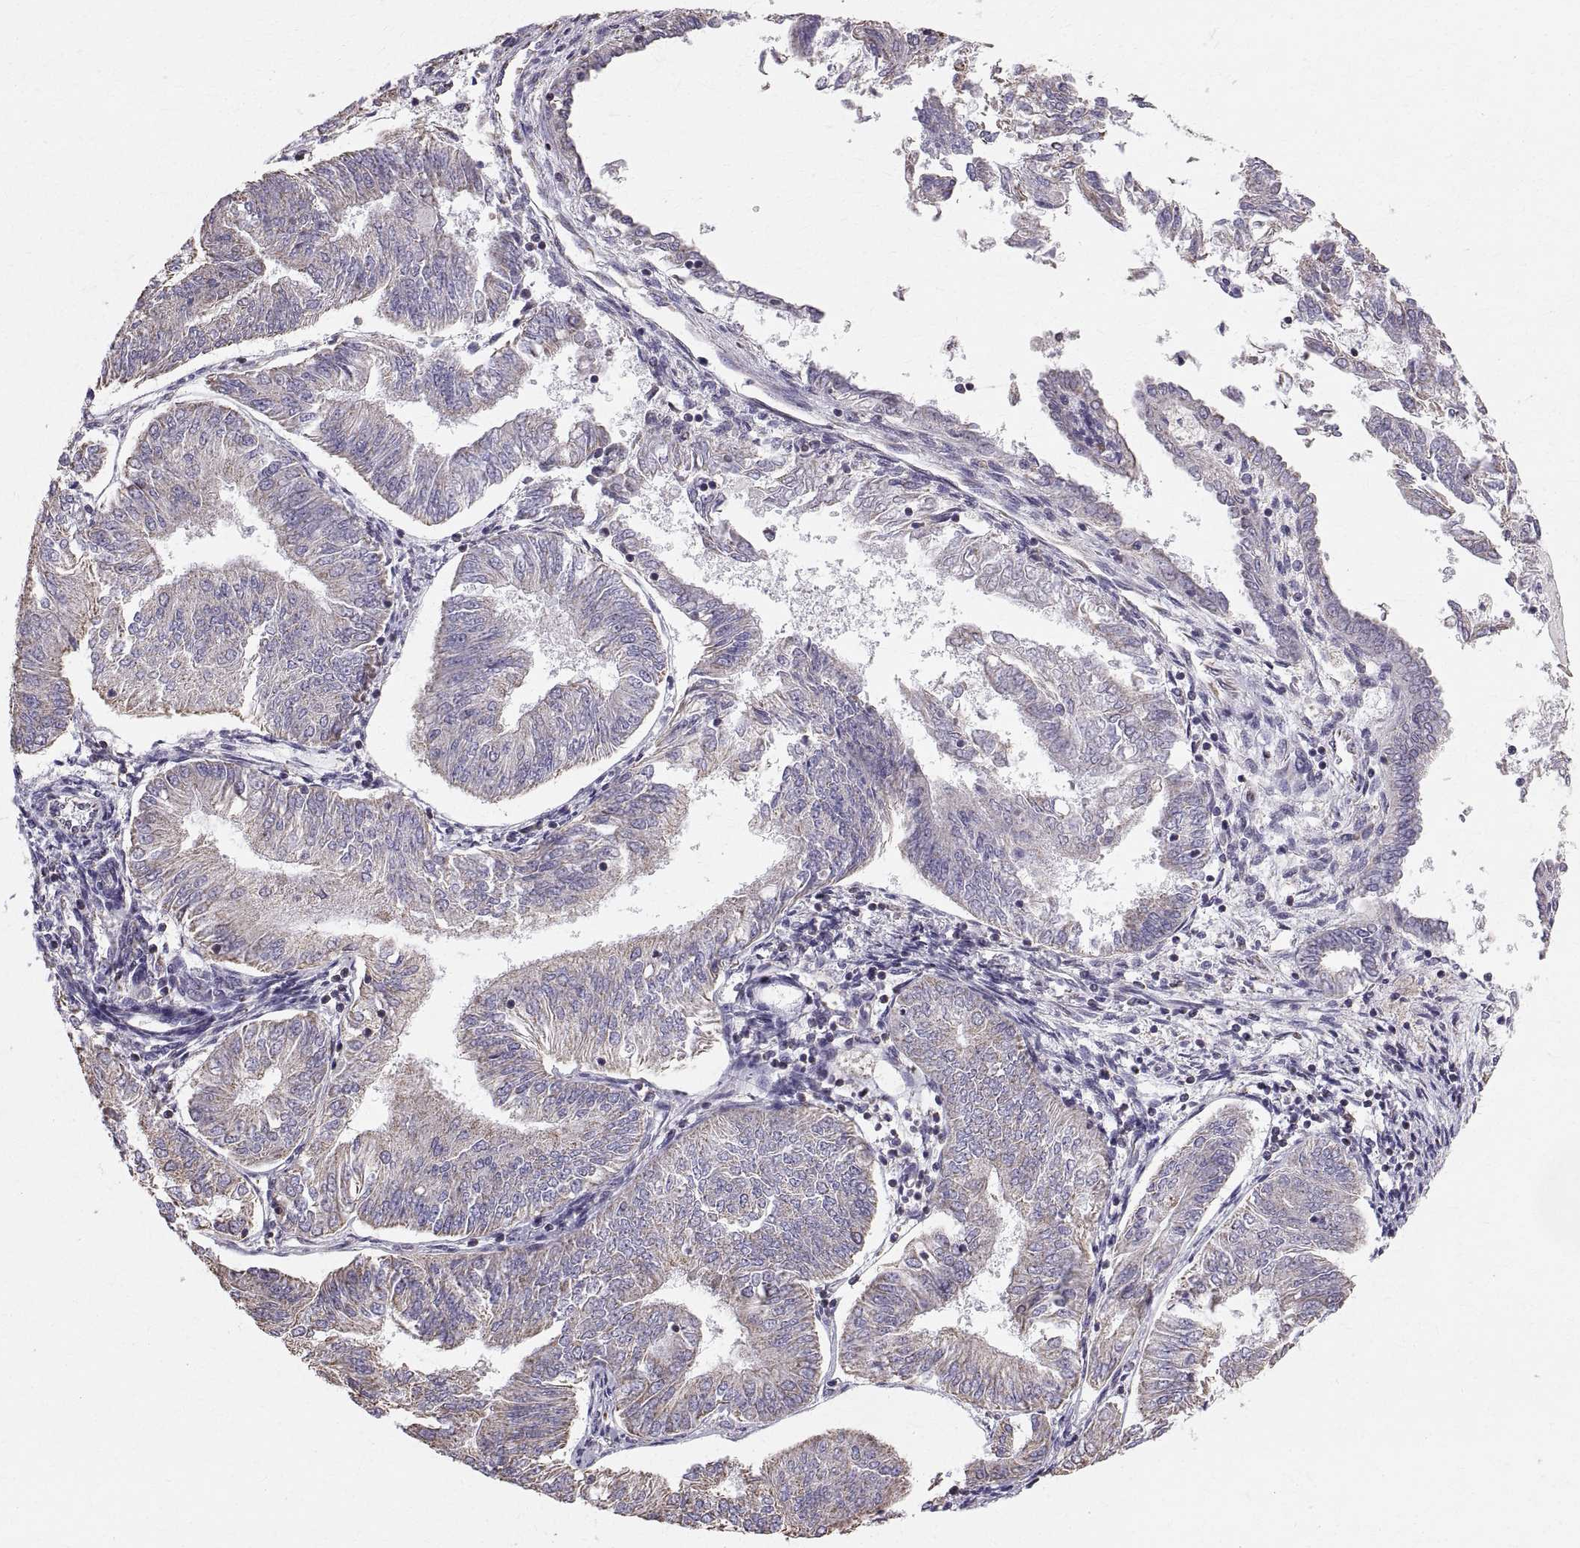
{"staining": {"intensity": "weak", "quantity": ">75%", "location": "cytoplasmic/membranous"}, "tissue": "endometrial cancer", "cell_type": "Tumor cells", "image_type": "cancer", "snomed": [{"axis": "morphology", "description": "Adenocarcinoma, NOS"}, {"axis": "topography", "description": "Endometrium"}], "caption": "Endometrial cancer (adenocarcinoma) stained with IHC reveals weak cytoplasmic/membranous positivity in about >75% of tumor cells.", "gene": "STMND1", "patient": {"sex": "female", "age": 58}}